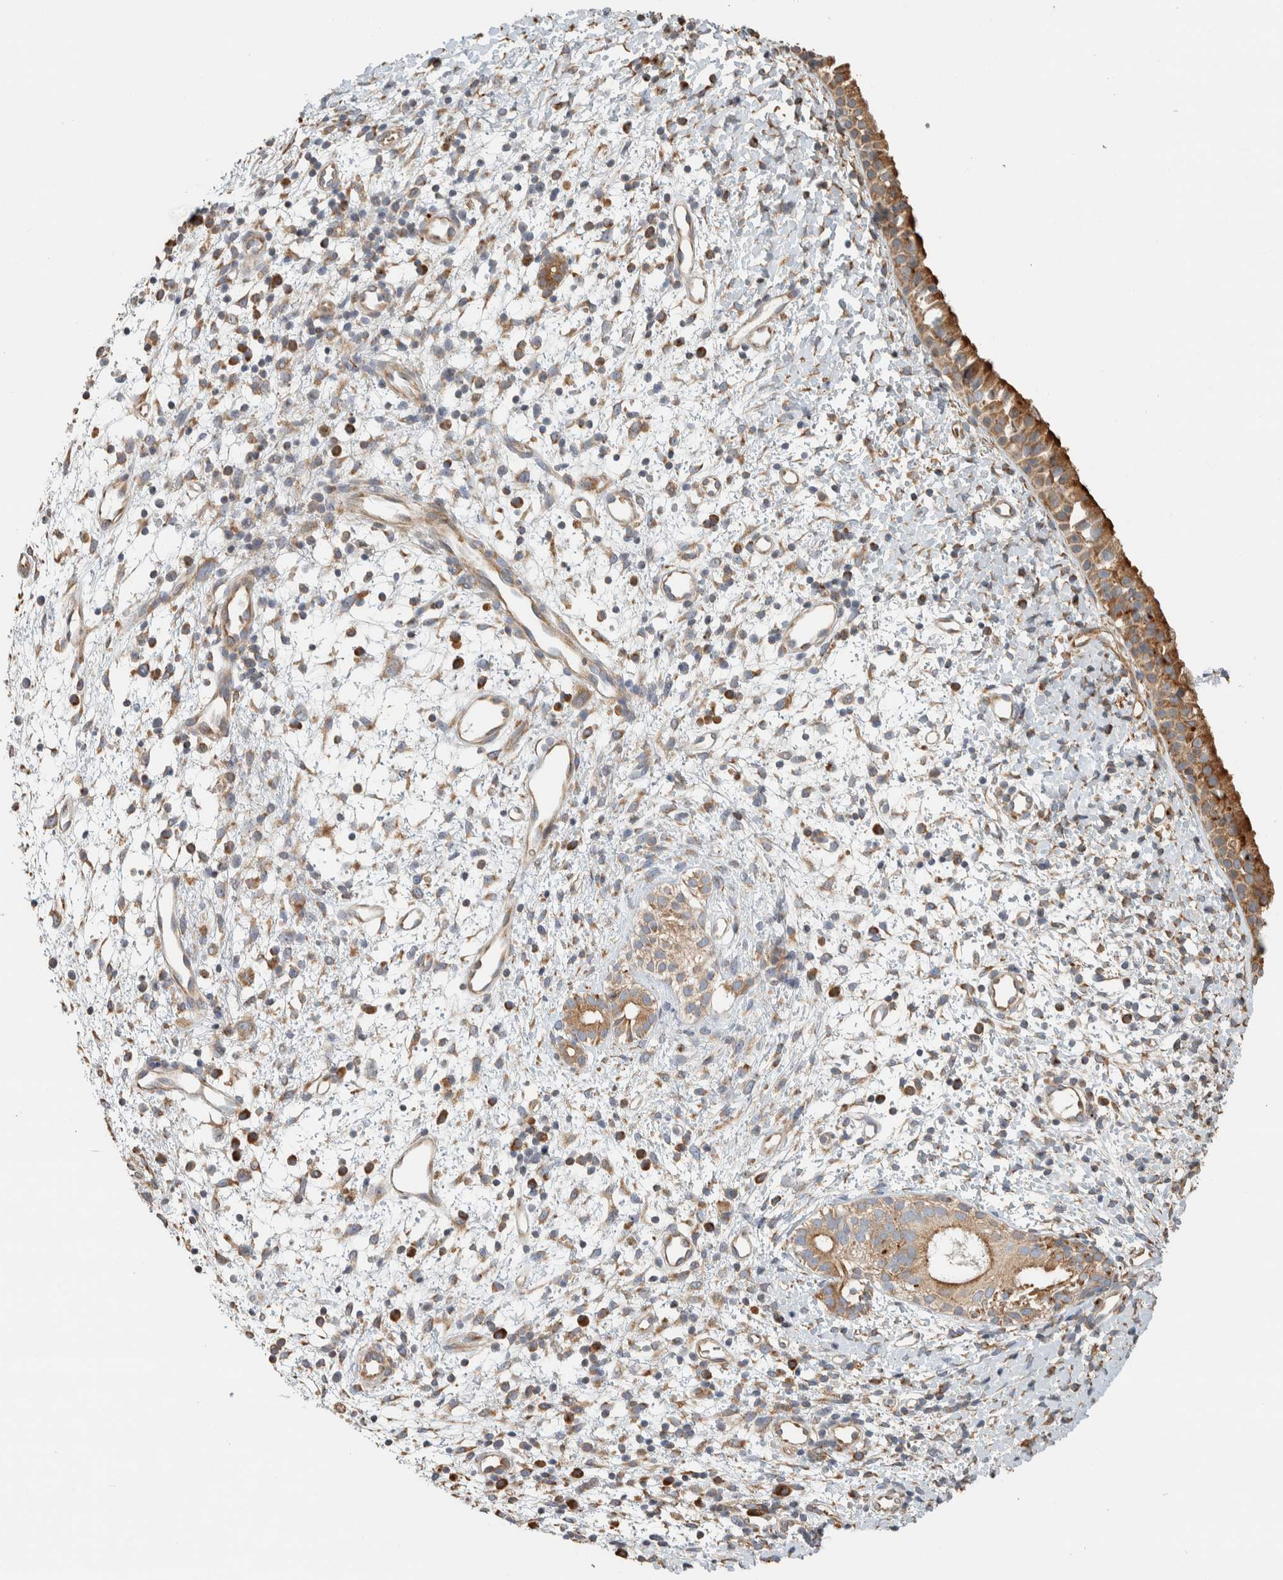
{"staining": {"intensity": "moderate", "quantity": ">75%", "location": "cytoplasmic/membranous"}, "tissue": "nasopharynx", "cell_type": "Respiratory epithelial cells", "image_type": "normal", "snomed": [{"axis": "morphology", "description": "Normal tissue, NOS"}, {"axis": "topography", "description": "Nasopharynx"}], "caption": "High-power microscopy captured an IHC image of normal nasopharynx, revealing moderate cytoplasmic/membranous positivity in about >75% of respiratory epithelial cells.", "gene": "RAB11FIP1", "patient": {"sex": "male", "age": 22}}